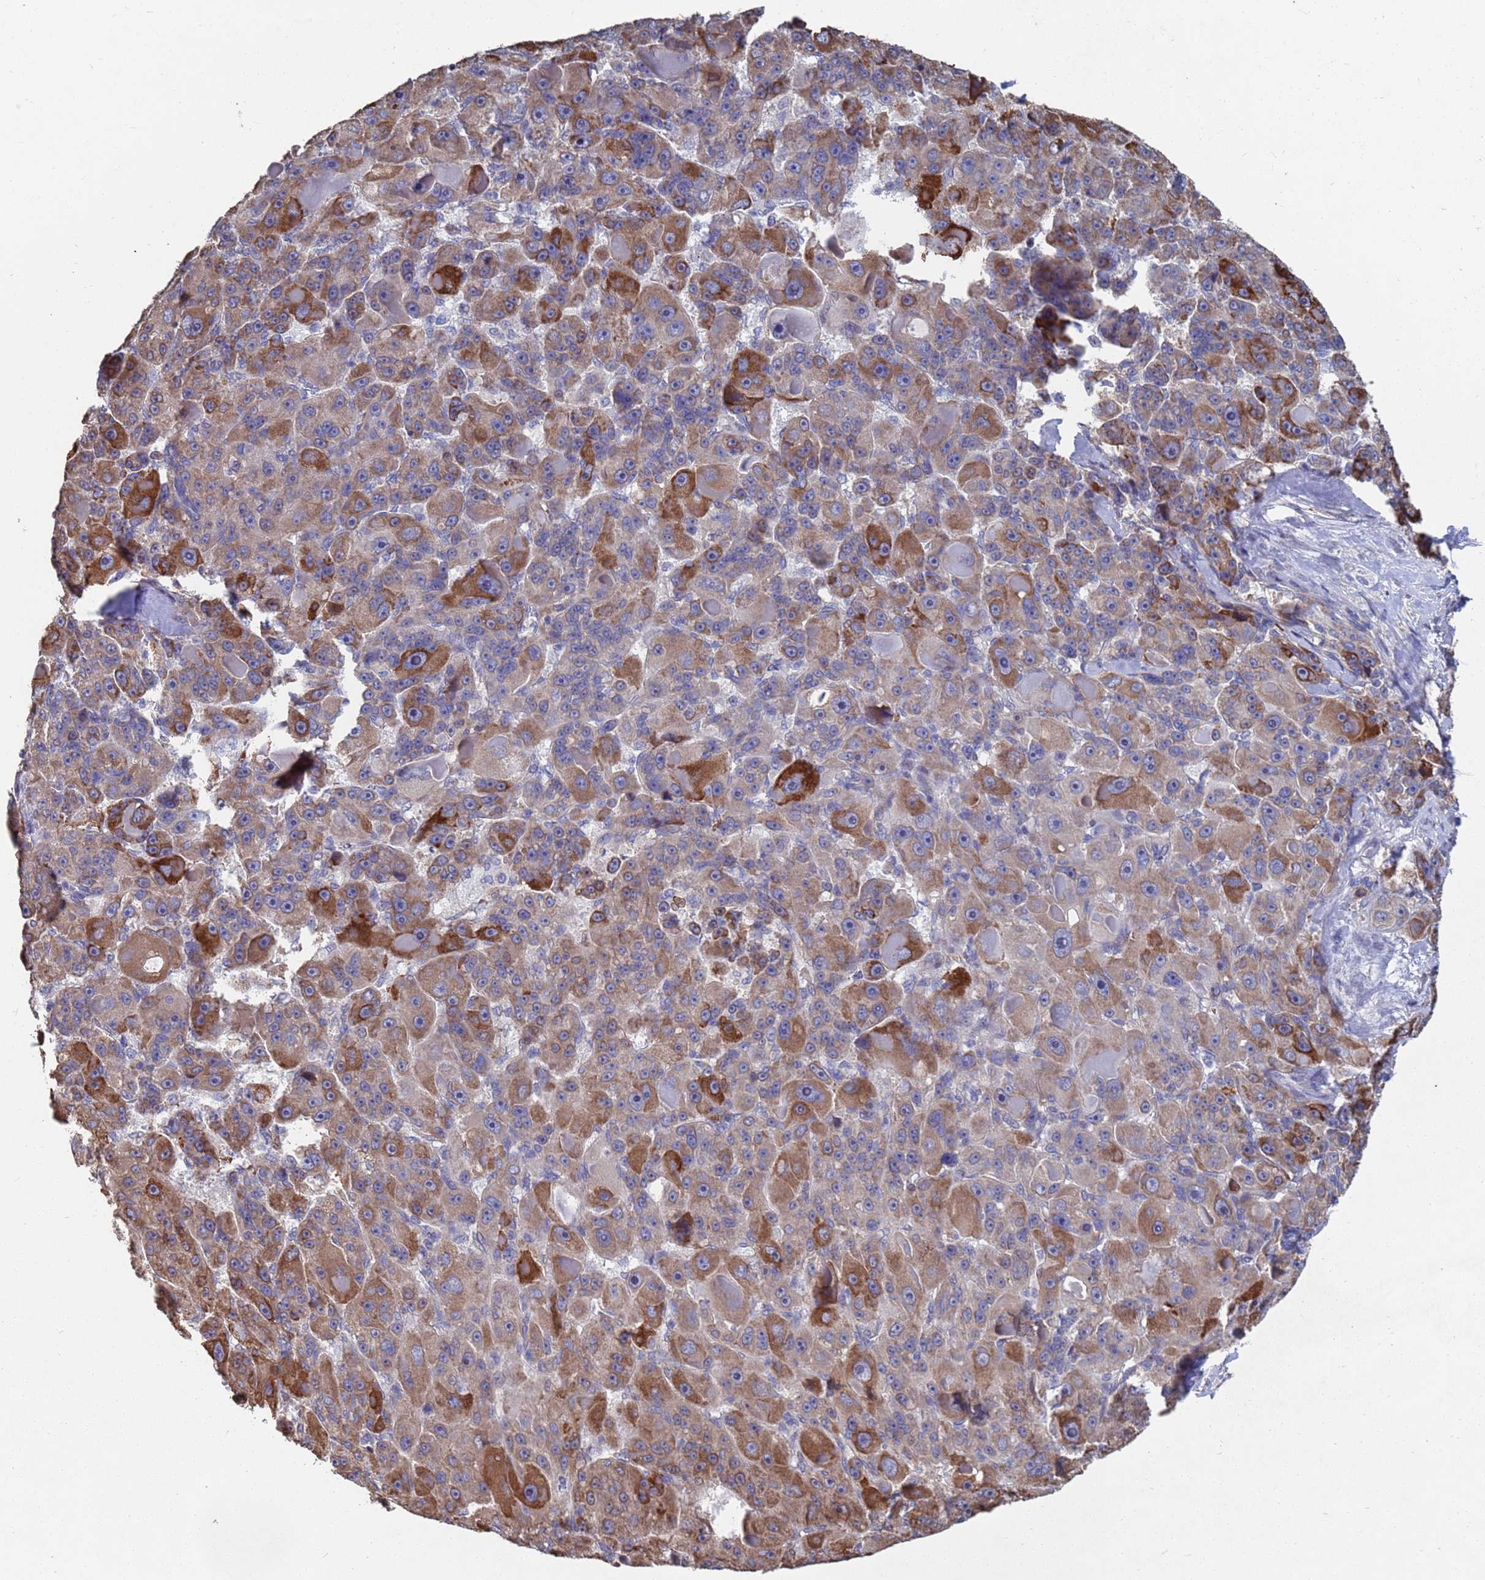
{"staining": {"intensity": "strong", "quantity": "25%-75%", "location": "cytoplasmic/membranous"}, "tissue": "liver cancer", "cell_type": "Tumor cells", "image_type": "cancer", "snomed": [{"axis": "morphology", "description": "Carcinoma, Hepatocellular, NOS"}, {"axis": "topography", "description": "Liver"}], "caption": "Hepatocellular carcinoma (liver) stained with a protein marker displays strong staining in tumor cells.", "gene": "CFAP119", "patient": {"sex": "male", "age": 76}}